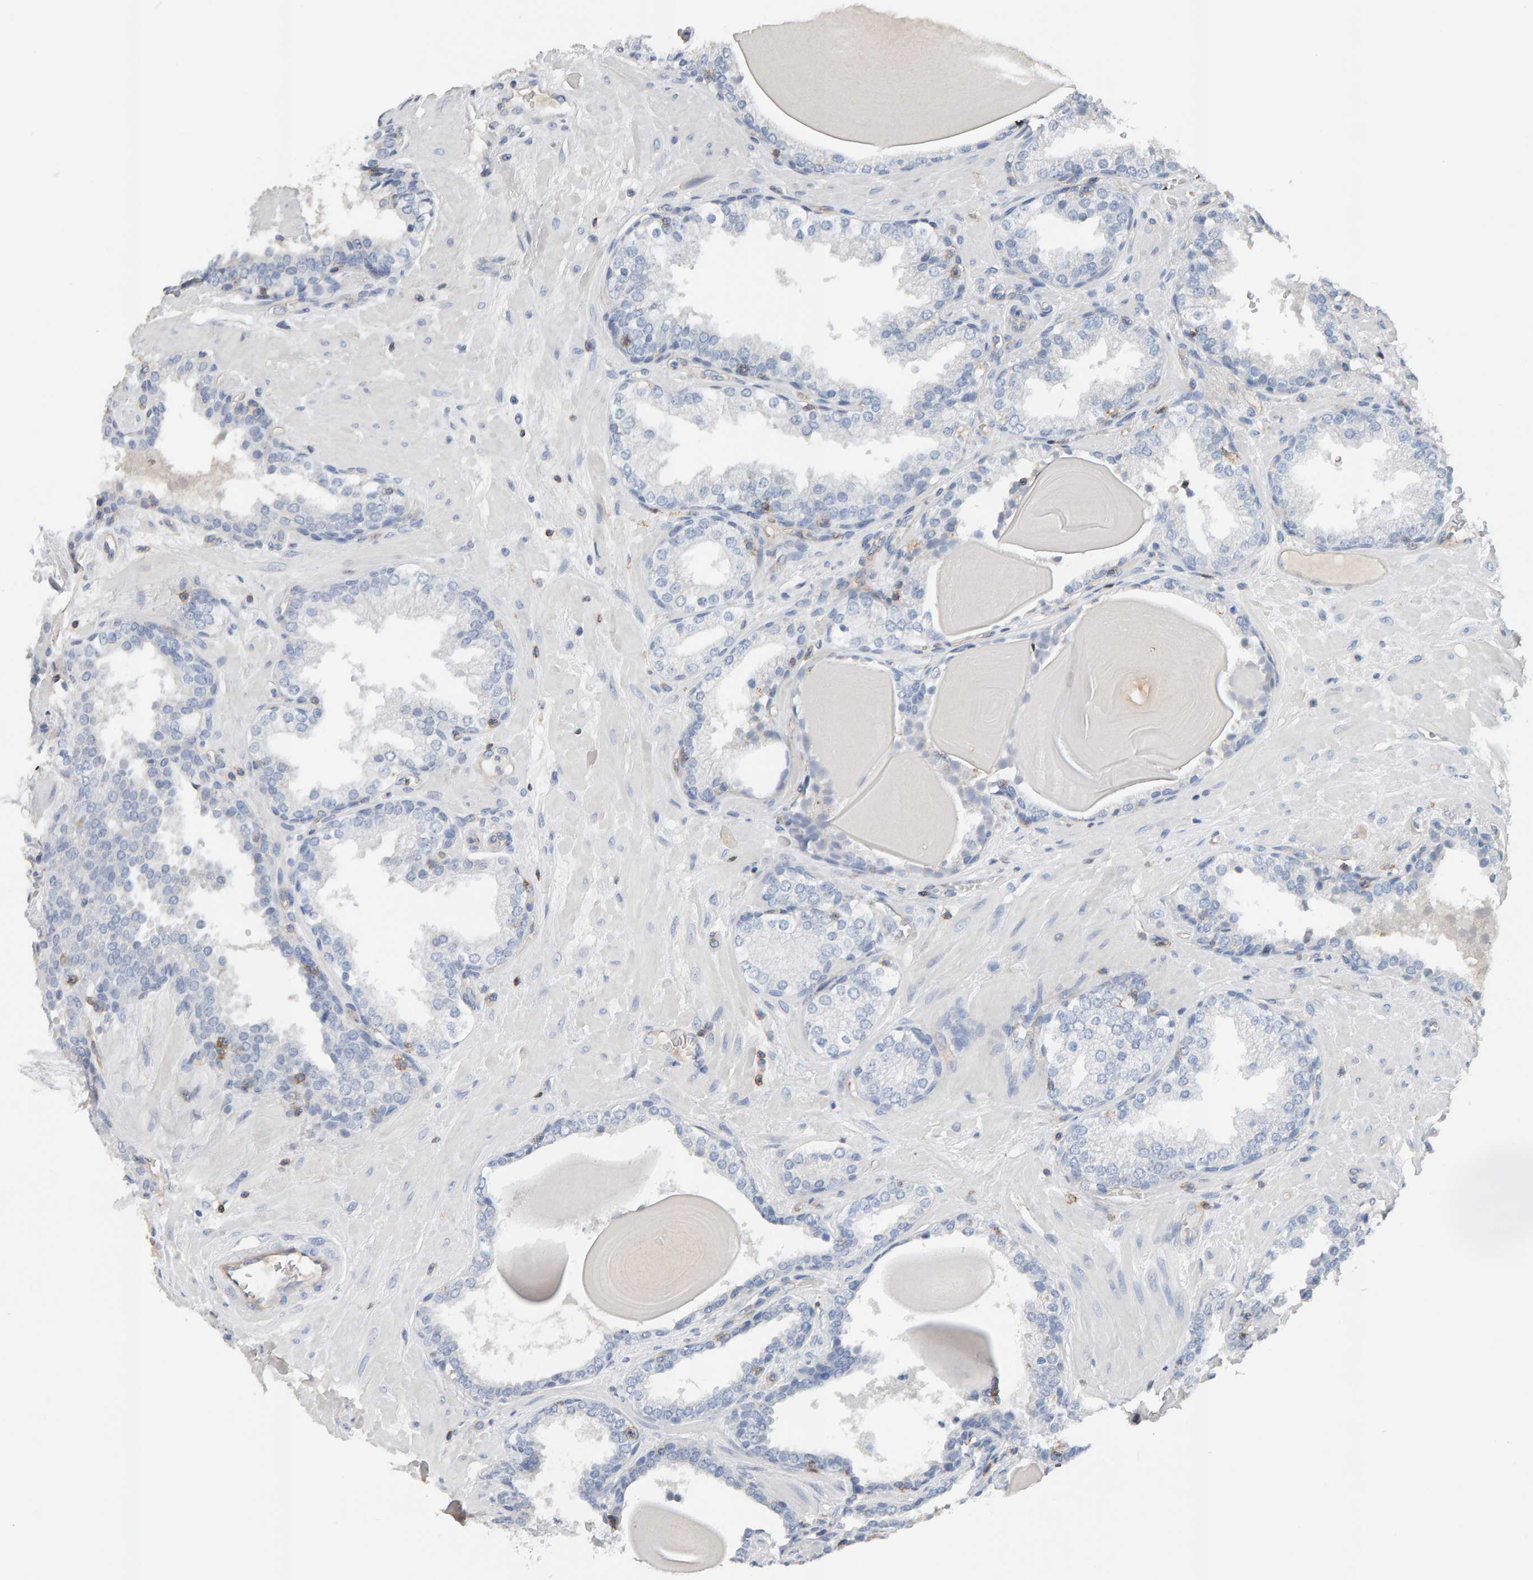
{"staining": {"intensity": "negative", "quantity": "none", "location": "none"}, "tissue": "prostate", "cell_type": "Glandular cells", "image_type": "normal", "snomed": [{"axis": "morphology", "description": "Normal tissue, NOS"}, {"axis": "topography", "description": "Prostate"}], "caption": "A high-resolution histopathology image shows immunohistochemistry (IHC) staining of benign prostate, which demonstrates no significant expression in glandular cells.", "gene": "FYN", "patient": {"sex": "male", "age": 51}}